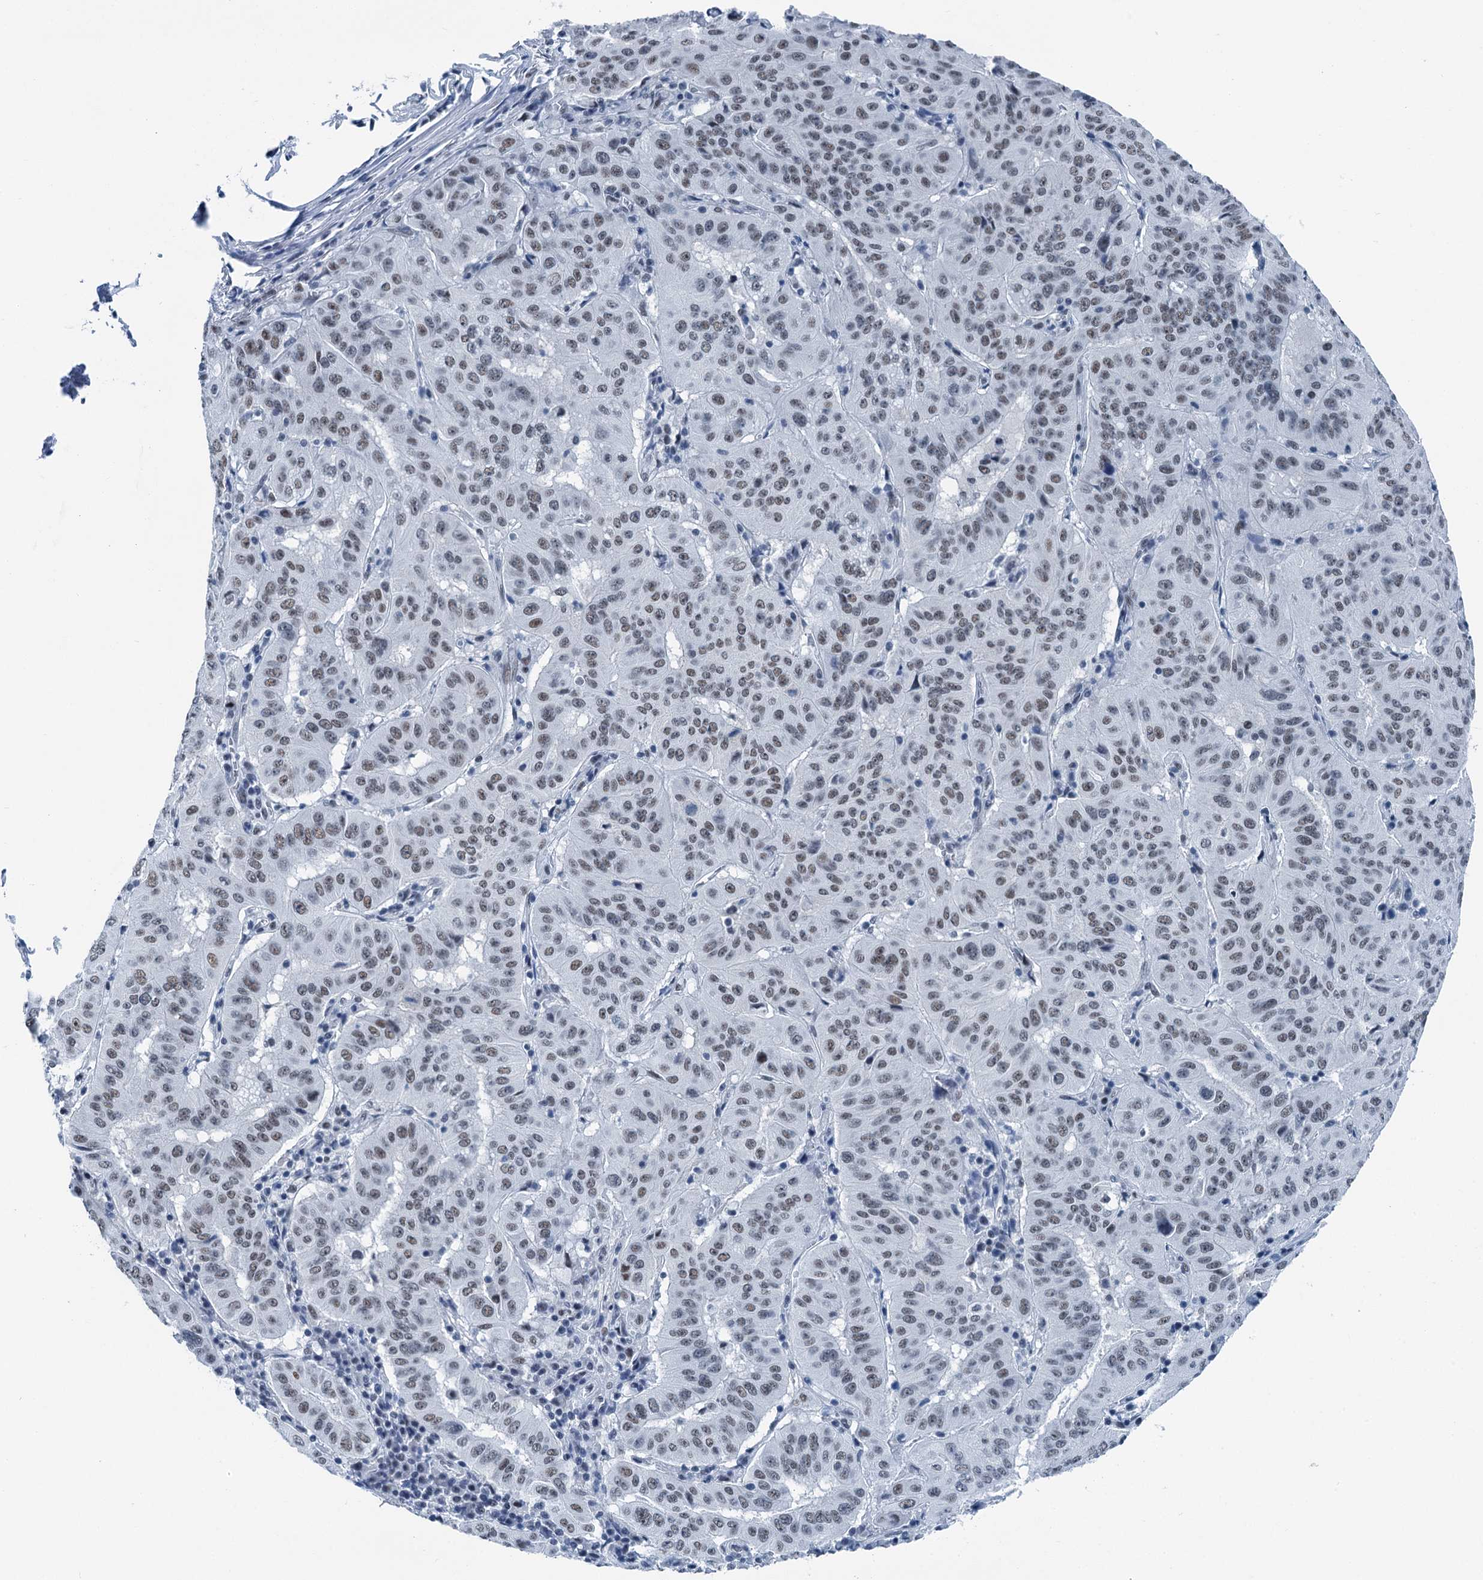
{"staining": {"intensity": "weak", "quantity": ">75%", "location": "nuclear"}, "tissue": "pancreatic cancer", "cell_type": "Tumor cells", "image_type": "cancer", "snomed": [{"axis": "morphology", "description": "Adenocarcinoma, NOS"}, {"axis": "topography", "description": "Pancreas"}], "caption": "Tumor cells exhibit low levels of weak nuclear expression in about >75% of cells in pancreatic adenocarcinoma. Using DAB (brown) and hematoxylin (blue) stains, captured at high magnification using brightfield microscopy.", "gene": "TRPT1", "patient": {"sex": "male", "age": 63}}